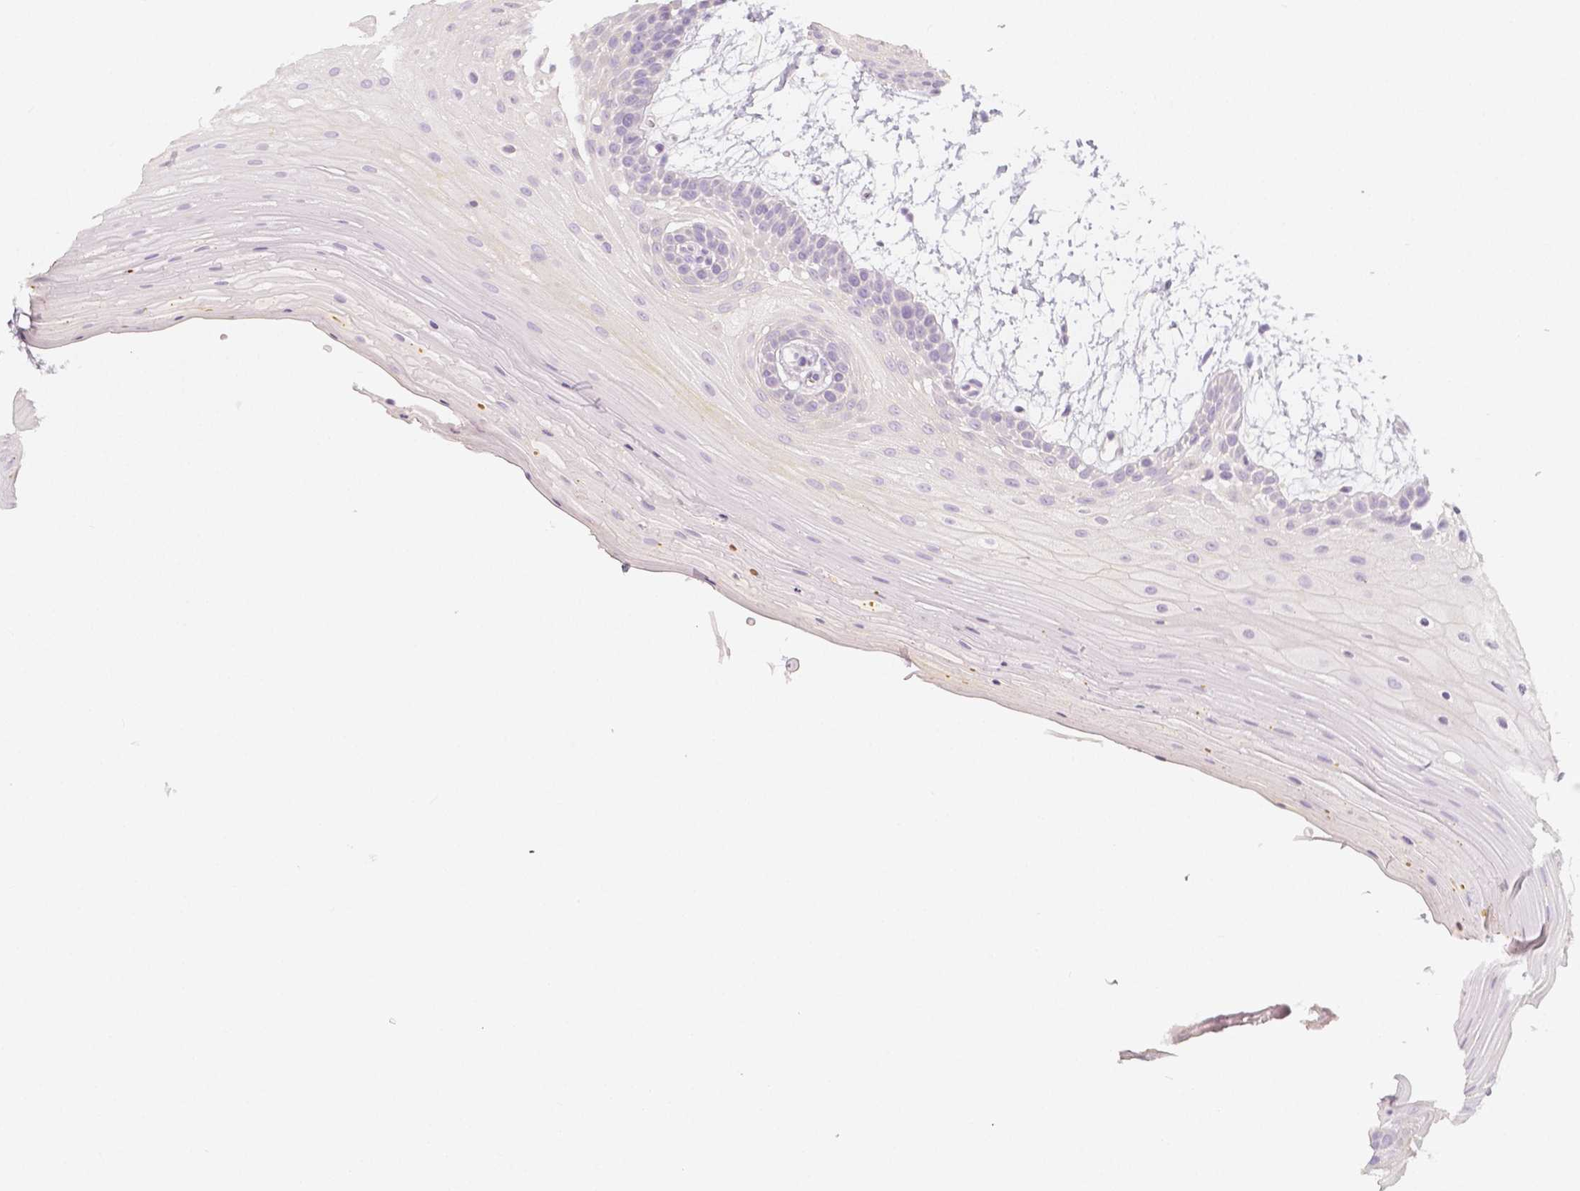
{"staining": {"intensity": "negative", "quantity": "none", "location": "none"}, "tissue": "oral mucosa", "cell_type": "Squamous epithelial cells", "image_type": "normal", "snomed": [{"axis": "morphology", "description": "Normal tissue, NOS"}, {"axis": "morphology", "description": "Squamous cell carcinoma, NOS"}, {"axis": "topography", "description": "Oral tissue"}, {"axis": "topography", "description": "Tounge, NOS"}, {"axis": "topography", "description": "Head-Neck"}], "caption": "This is an IHC image of unremarkable oral mucosa. There is no expression in squamous epithelial cells.", "gene": "BATF", "patient": {"sex": "male", "age": 62}}